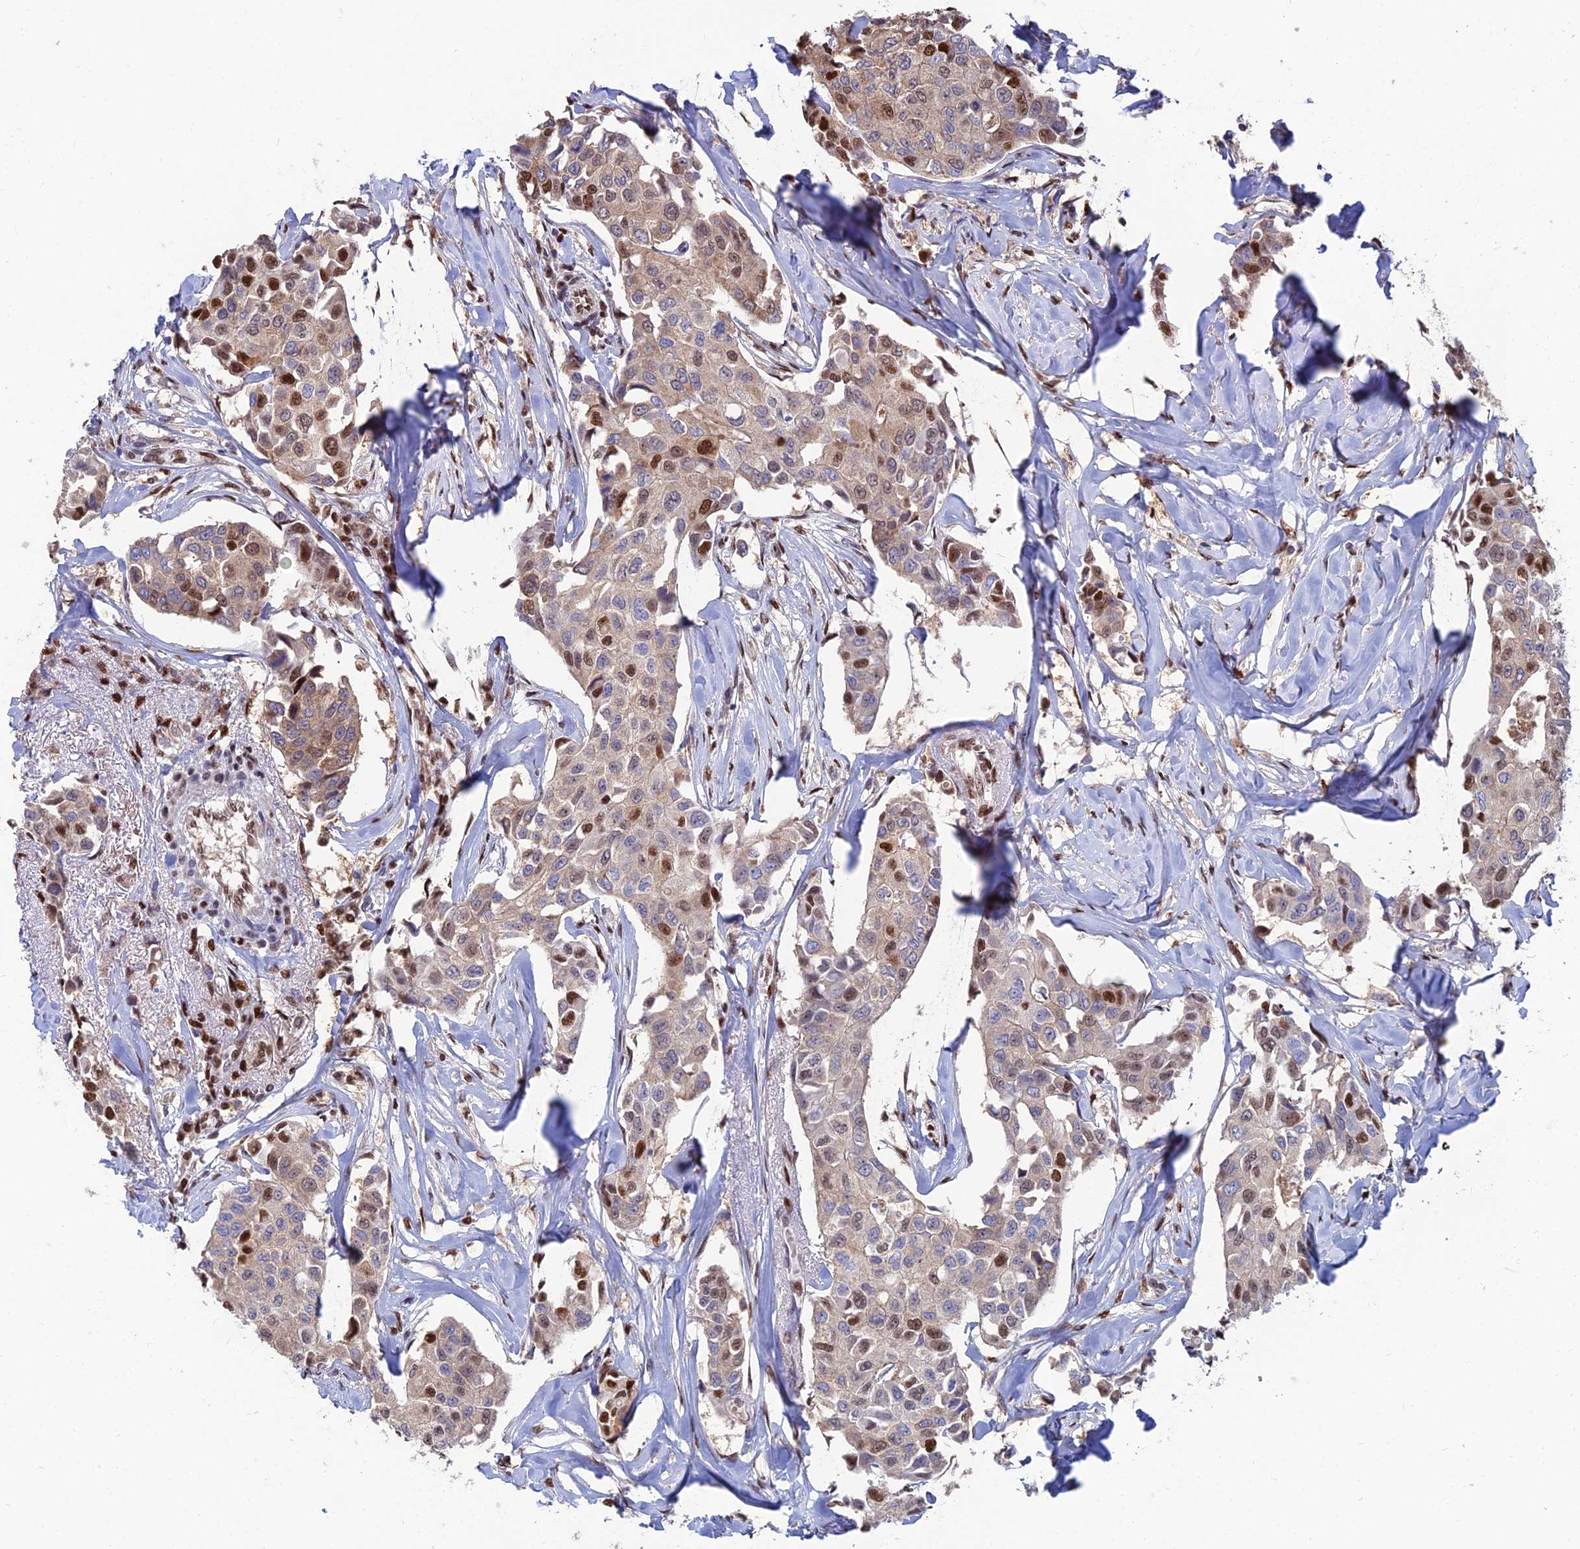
{"staining": {"intensity": "moderate", "quantity": "<25%", "location": "nuclear"}, "tissue": "breast cancer", "cell_type": "Tumor cells", "image_type": "cancer", "snomed": [{"axis": "morphology", "description": "Duct carcinoma"}, {"axis": "topography", "description": "Breast"}], "caption": "Approximately <25% of tumor cells in human invasive ductal carcinoma (breast) show moderate nuclear protein staining as visualized by brown immunohistochemical staining.", "gene": "DNPEP", "patient": {"sex": "female", "age": 80}}